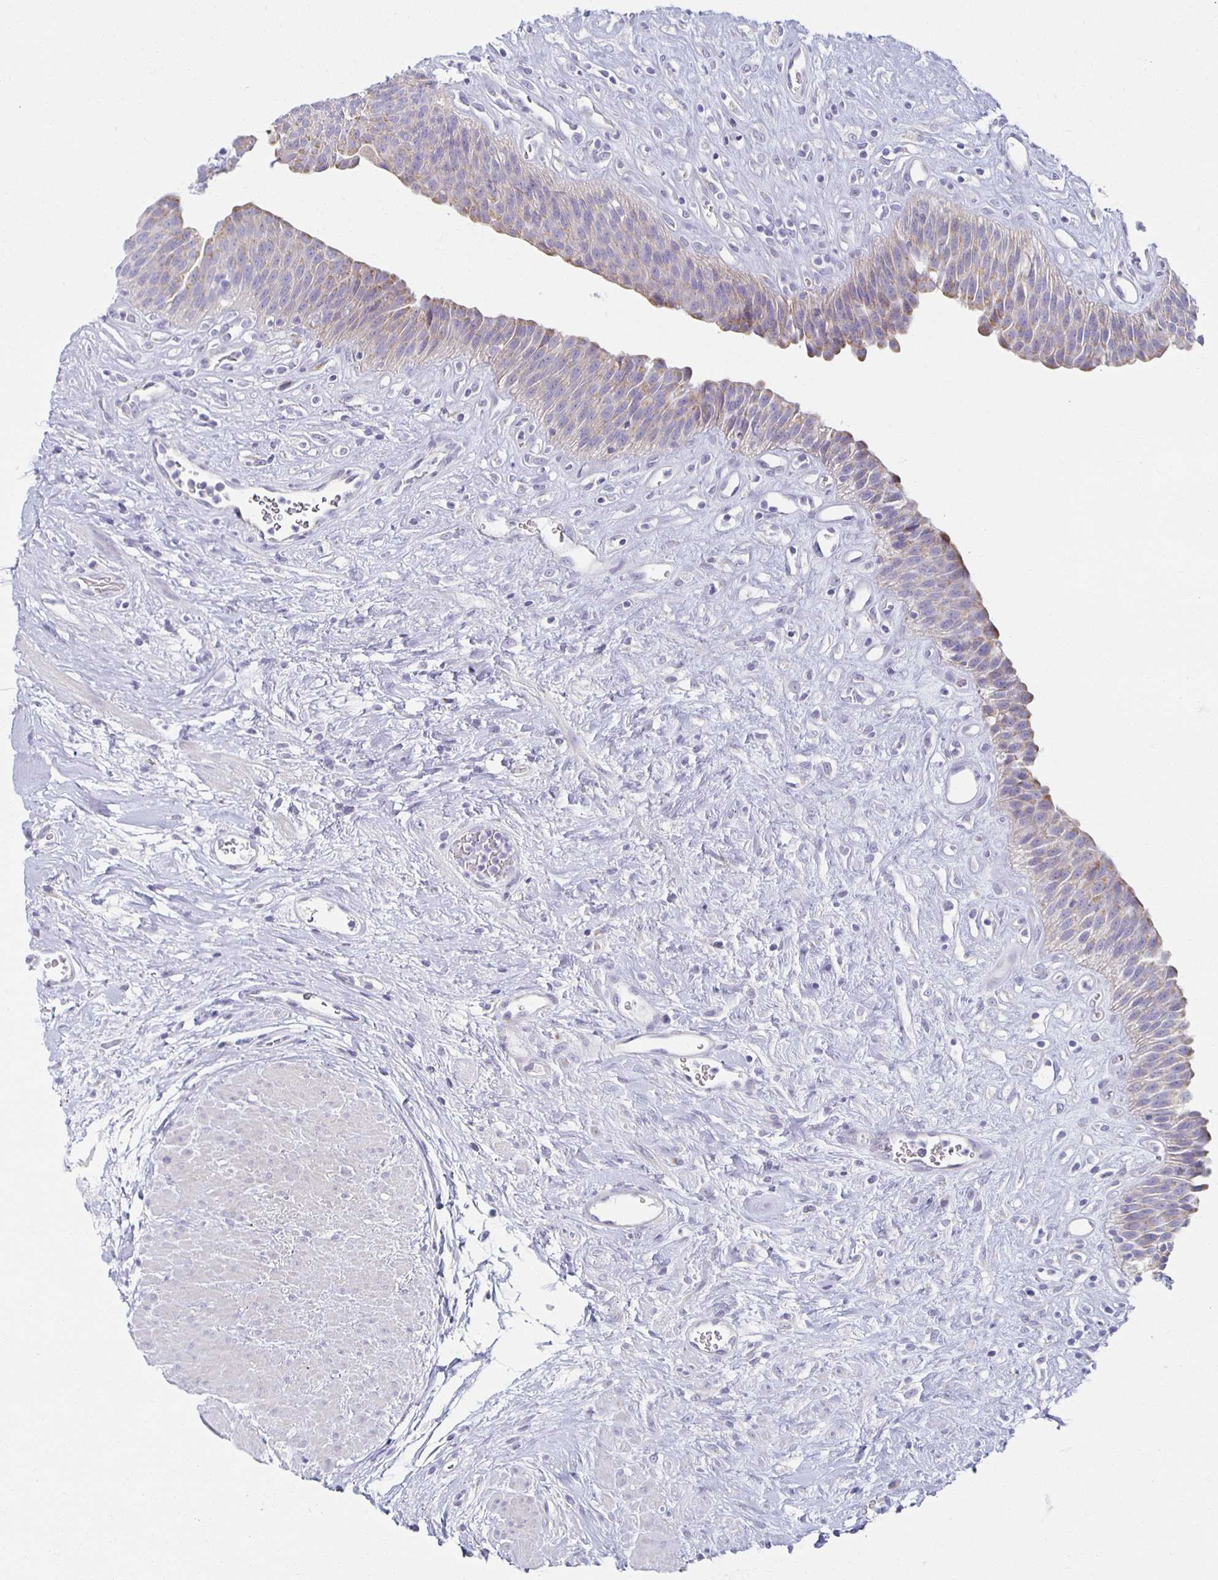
{"staining": {"intensity": "weak", "quantity": "25%-75%", "location": "cytoplasmic/membranous"}, "tissue": "urinary bladder", "cell_type": "Urothelial cells", "image_type": "normal", "snomed": [{"axis": "morphology", "description": "Normal tissue, NOS"}, {"axis": "topography", "description": "Urinary bladder"}], "caption": "Protein expression analysis of unremarkable human urinary bladder reveals weak cytoplasmic/membranous staining in approximately 25%-75% of urothelial cells.", "gene": "TEX44", "patient": {"sex": "female", "age": 56}}